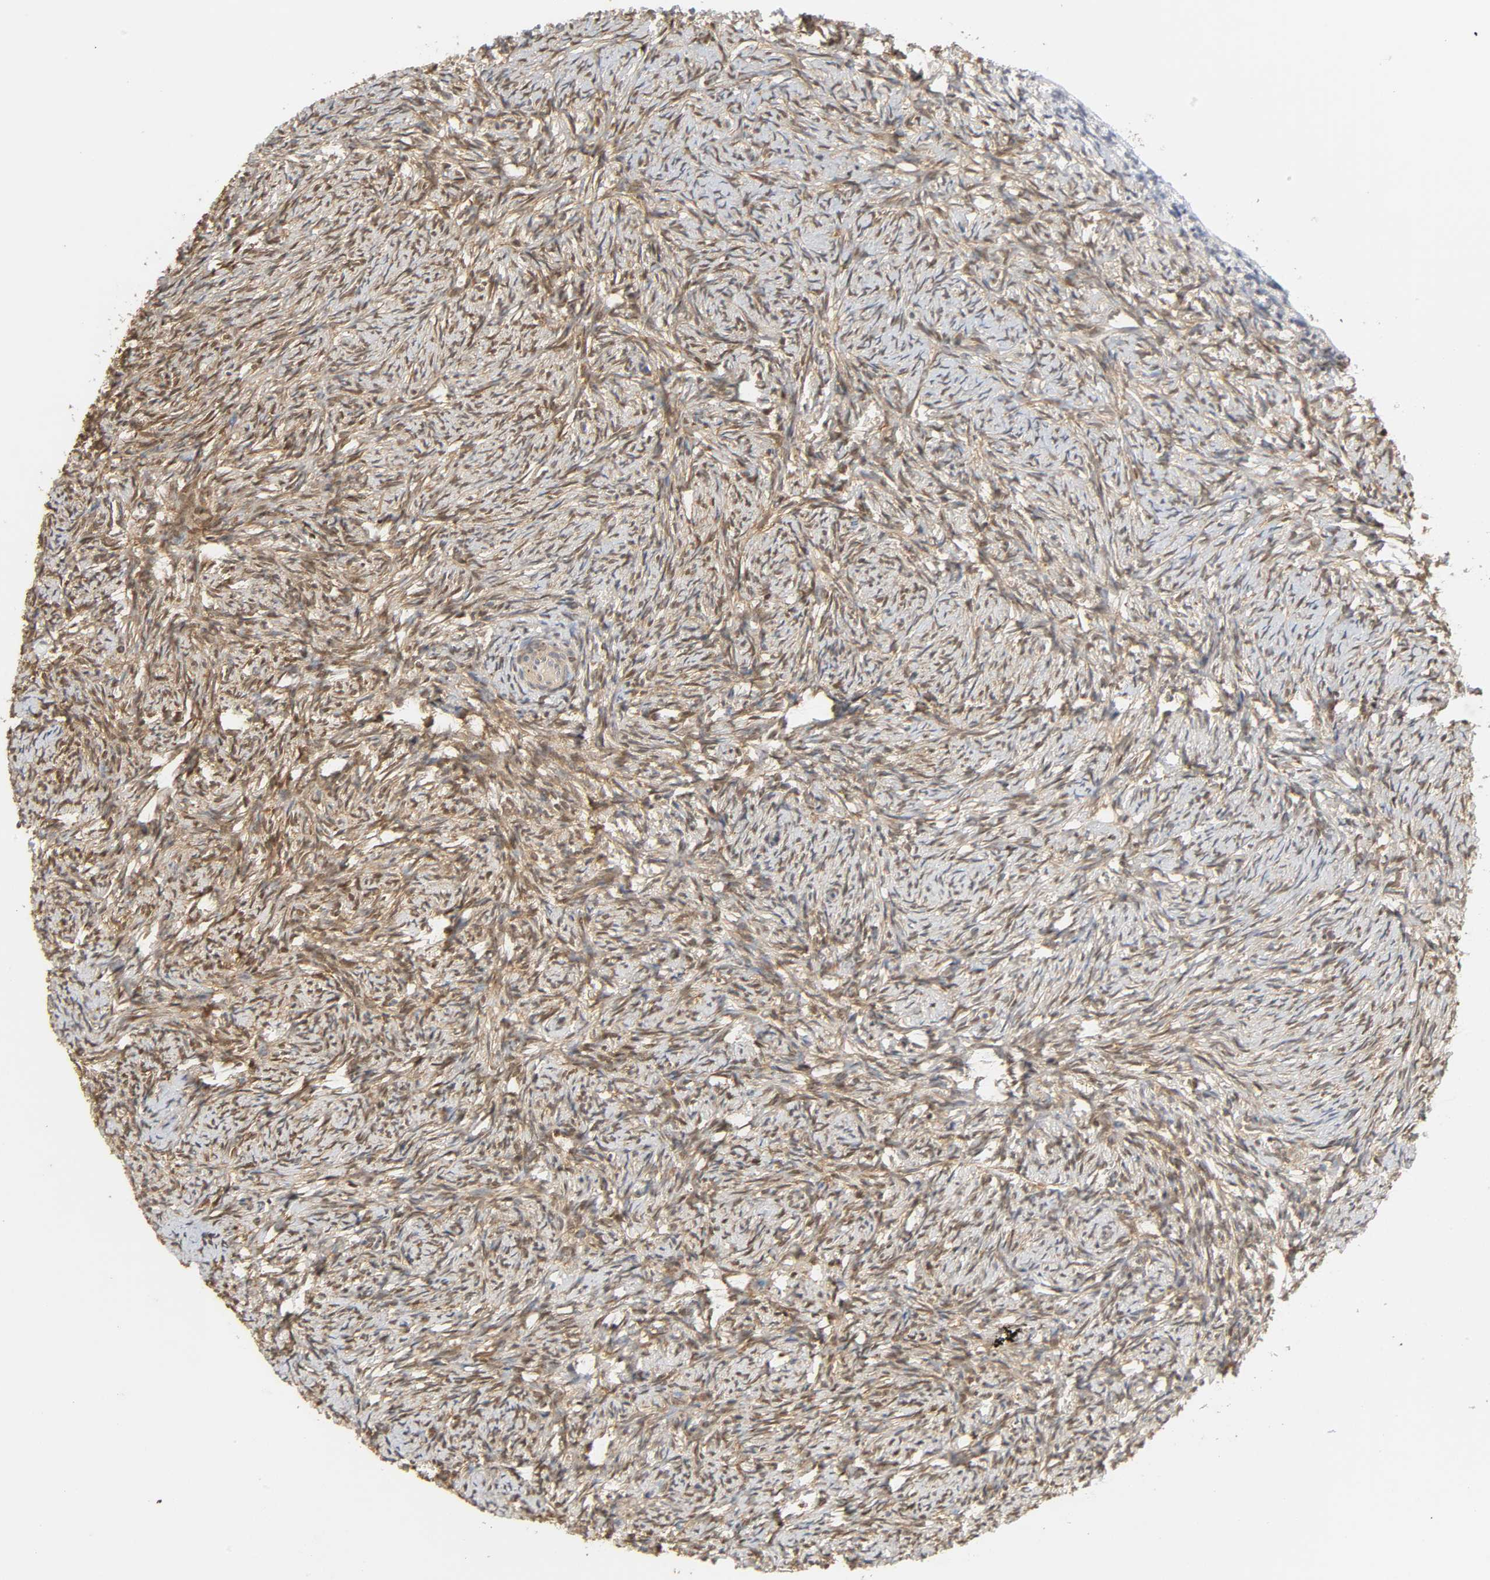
{"staining": {"intensity": "moderate", "quantity": "25%-75%", "location": "cytoplasmic/membranous"}, "tissue": "ovary", "cell_type": "Ovarian stroma cells", "image_type": "normal", "snomed": [{"axis": "morphology", "description": "Normal tissue, NOS"}, {"axis": "topography", "description": "Ovary"}], "caption": "Brown immunohistochemical staining in unremarkable ovary displays moderate cytoplasmic/membranous staining in about 25%-75% of ovarian stroma cells. (Stains: DAB in brown, nuclei in blue, Microscopy: brightfield microscopy at high magnification).", "gene": "MIF", "patient": {"sex": "female", "age": 60}}